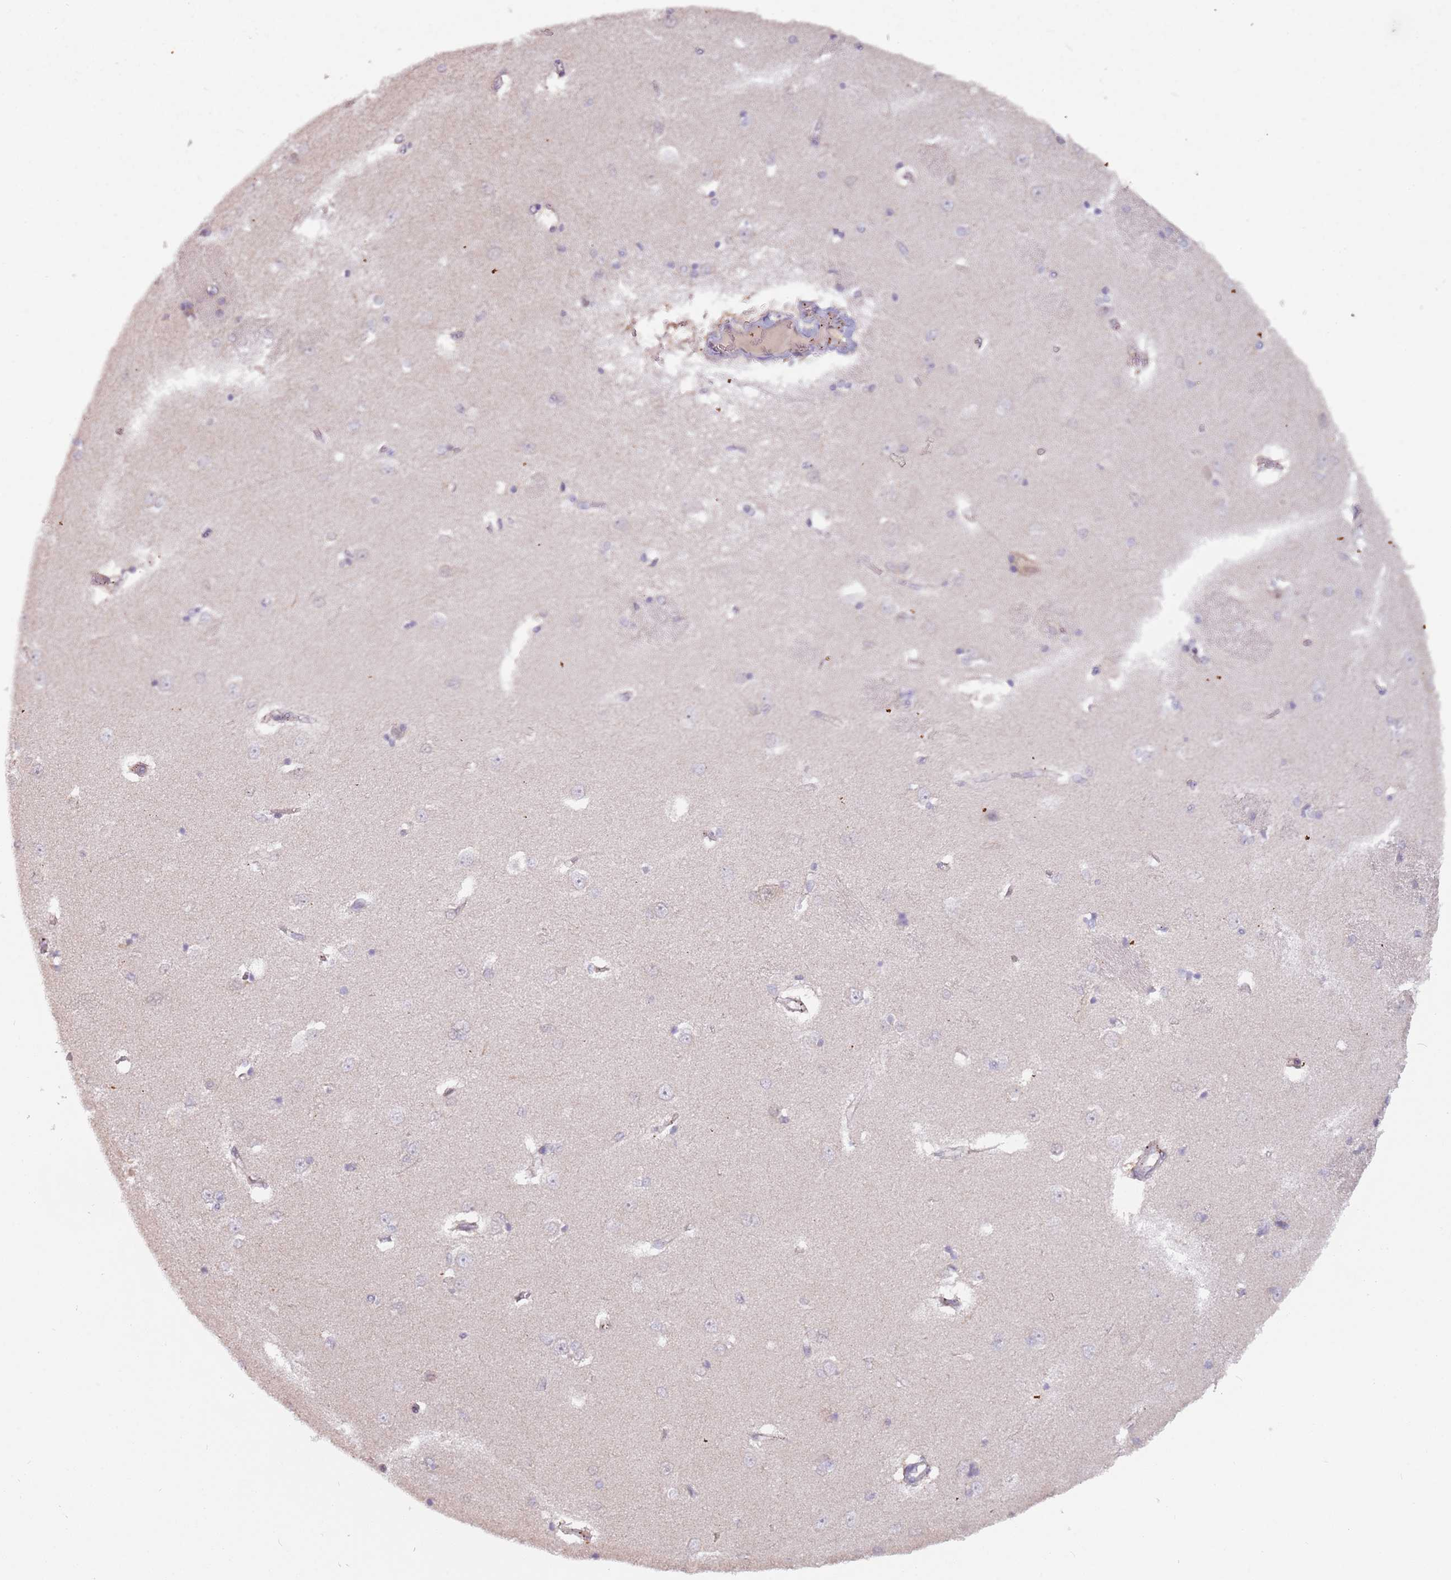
{"staining": {"intensity": "weak", "quantity": "<25%", "location": "cytoplasmic/membranous"}, "tissue": "caudate", "cell_type": "Glial cells", "image_type": "normal", "snomed": [{"axis": "morphology", "description": "Normal tissue, NOS"}, {"axis": "topography", "description": "Lateral ventricle wall"}], "caption": "Immunohistochemical staining of normal caudate shows no significant staining in glial cells. Nuclei are stained in blue.", "gene": "LDHD", "patient": {"sex": "male", "age": 37}}